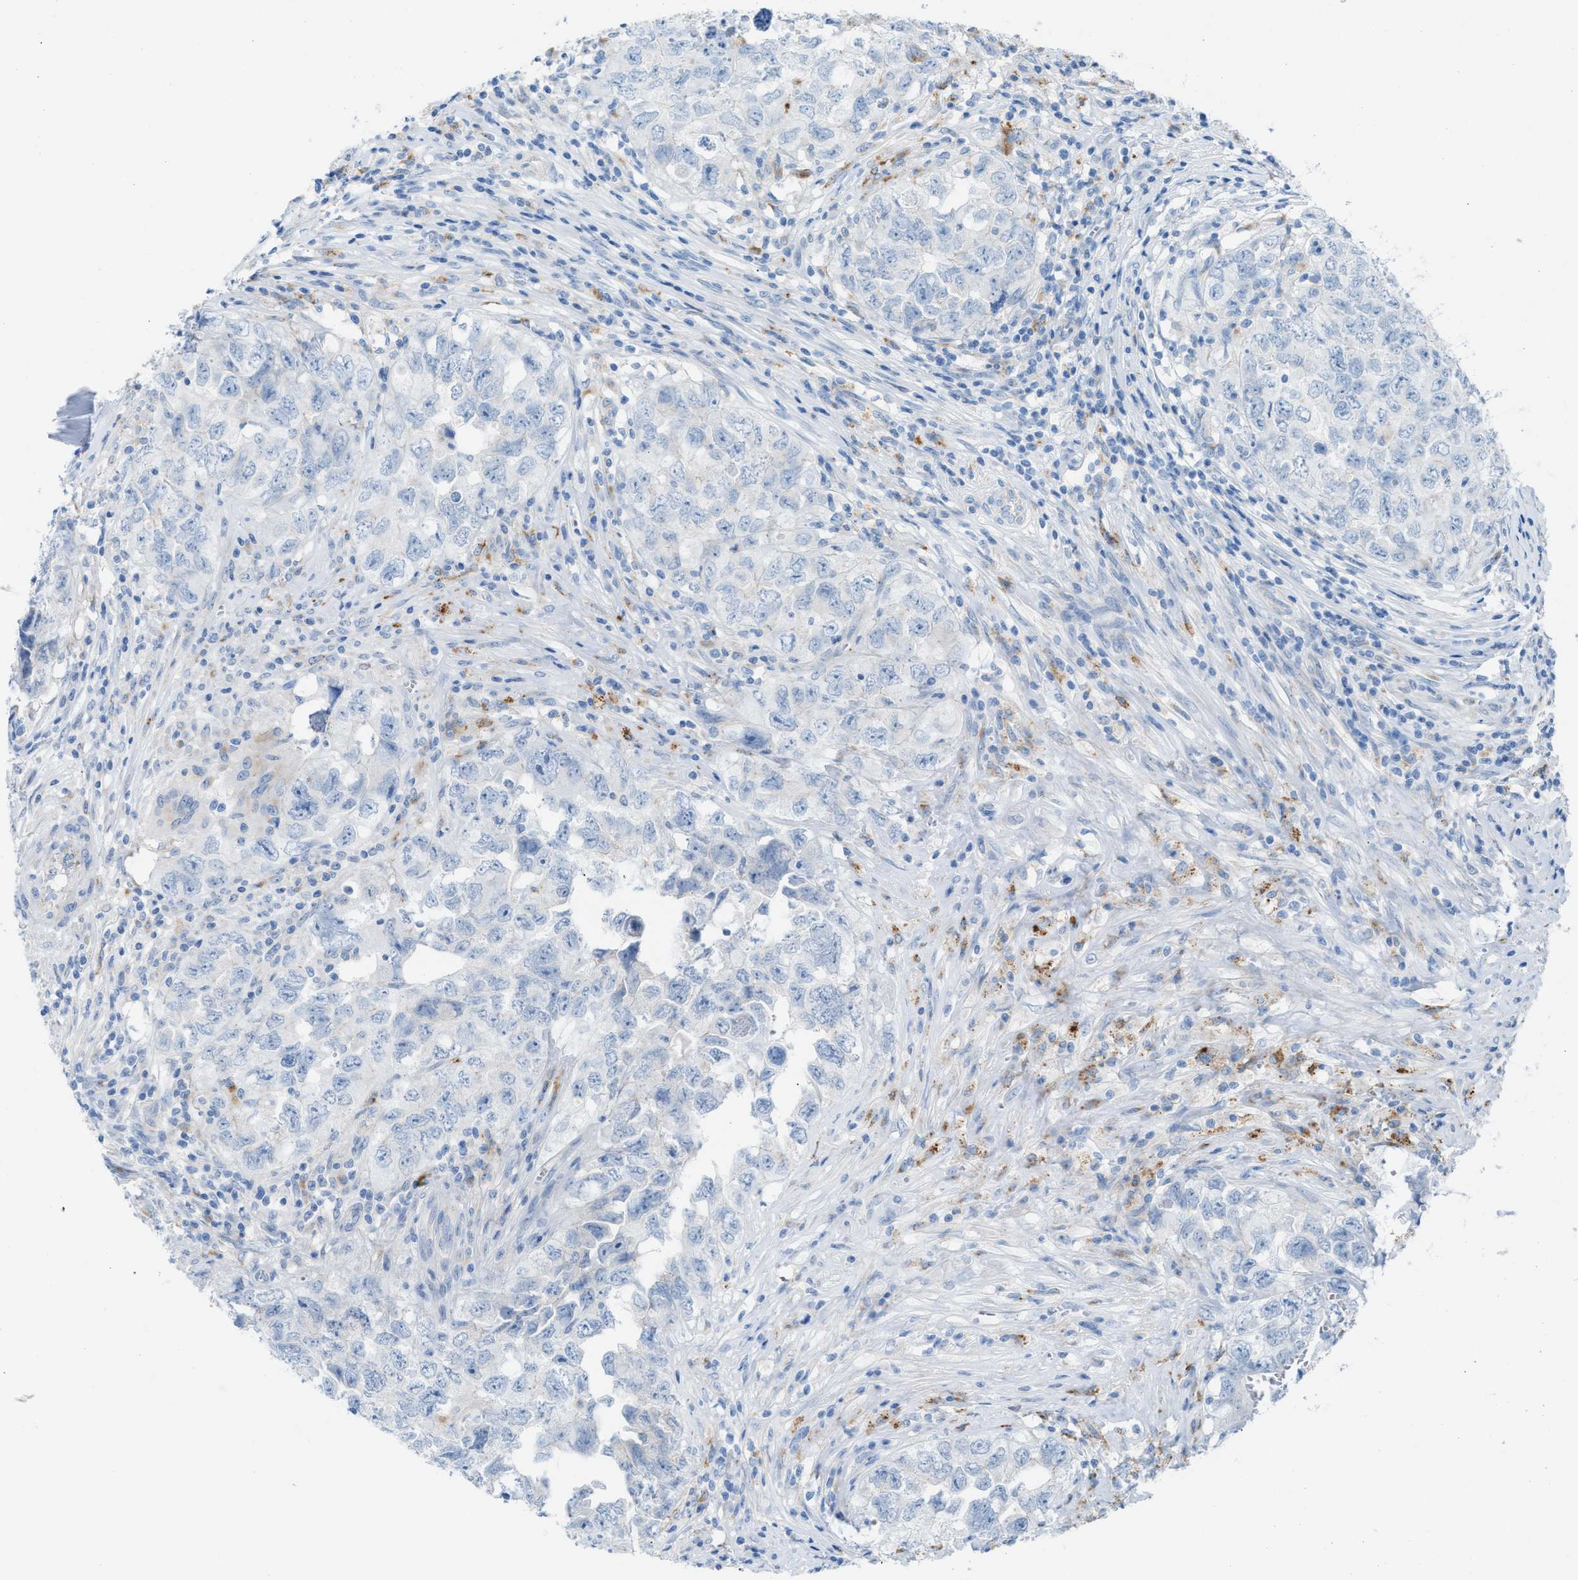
{"staining": {"intensity": "negative", "quantity": "none", "location": "none"}, "tissue": "testis cancer", "cell_type": "Tumor cells", "image_type": "cancer", "snomed": [{"axis": "morphology", "description": "Seminoma, NOS"}, {"axis": "morphology", "description": "Carcinoma, Embryonal, NOS"}, {"axis": "topography", "description": "Testis"}], "caption": "This is a histopathology image of immunohistochemistry (IHC) staining of testis seminoma, which shows no expression in tumor cells. The staining was performed using DAB (3,3'-diaminobenzidine) to visualize the protein expression in brown, while the nuclei were stained in blue with hematoxylin (Magnification: 20x).", "gene": "ASPA", "patient": {"sex": "male", "age": 43}}